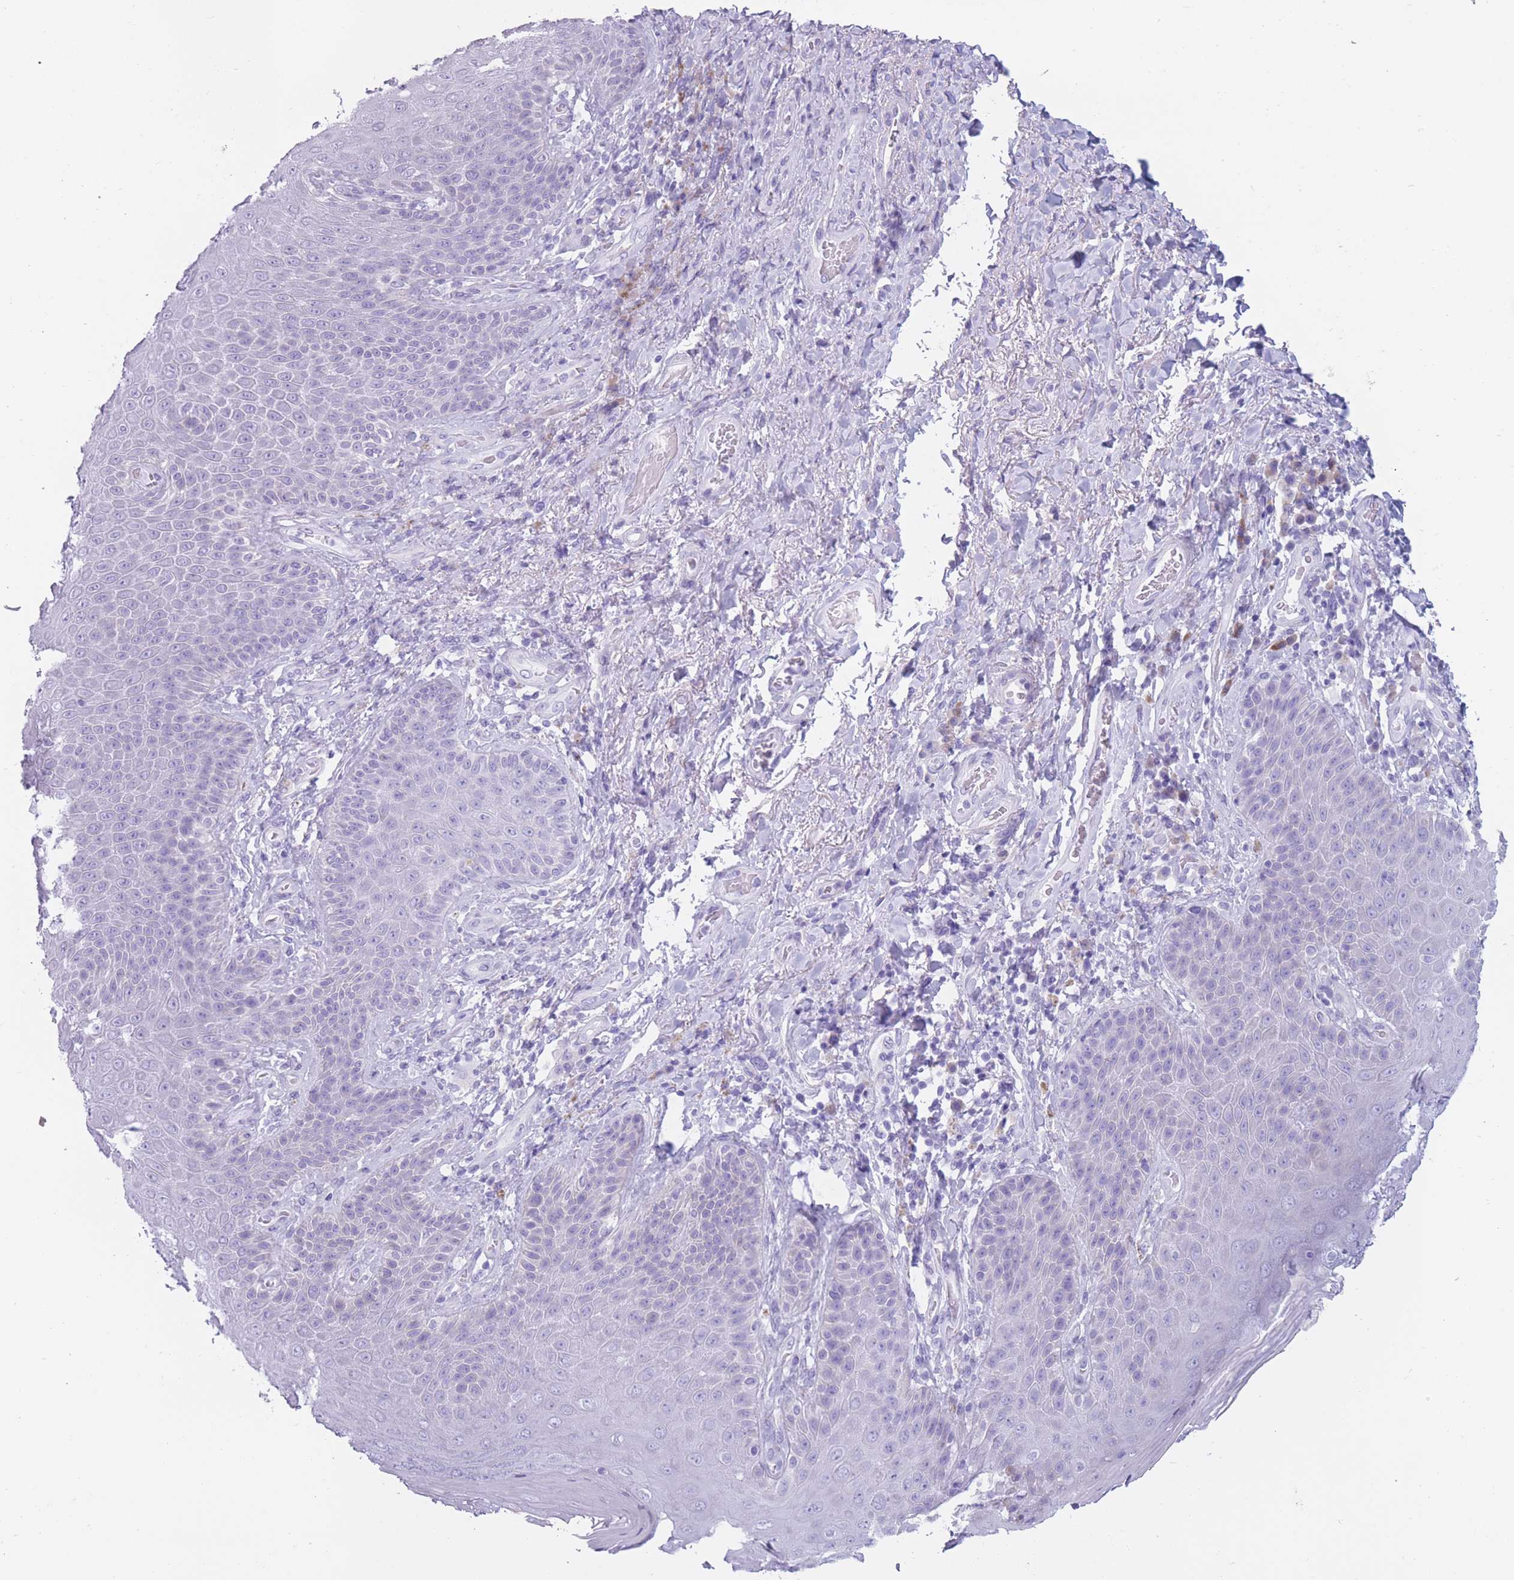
{"staining": {"intensity": "negative", "quantity": "none", "location": "none"}, "tissue": "skin", "cell_type": "Epidermal cells", "image_type": "normal", "snomed": [{"axis": "morphology", "description": "Normal tissue, NOS"}, {"axis": "topography", "description": "Anal"}], "caption": "This is a micrograph of immunohistochemistry staining of unremarkable skin, which shows no expression in epidermal cells. (Brightfield microscopy of DAB (3,3'-diaminobenzidine) immunohistochemistry (IHC) at high magnification).", "gene": "COL27A1", "patient": {"sex": "female", "age": 89}}